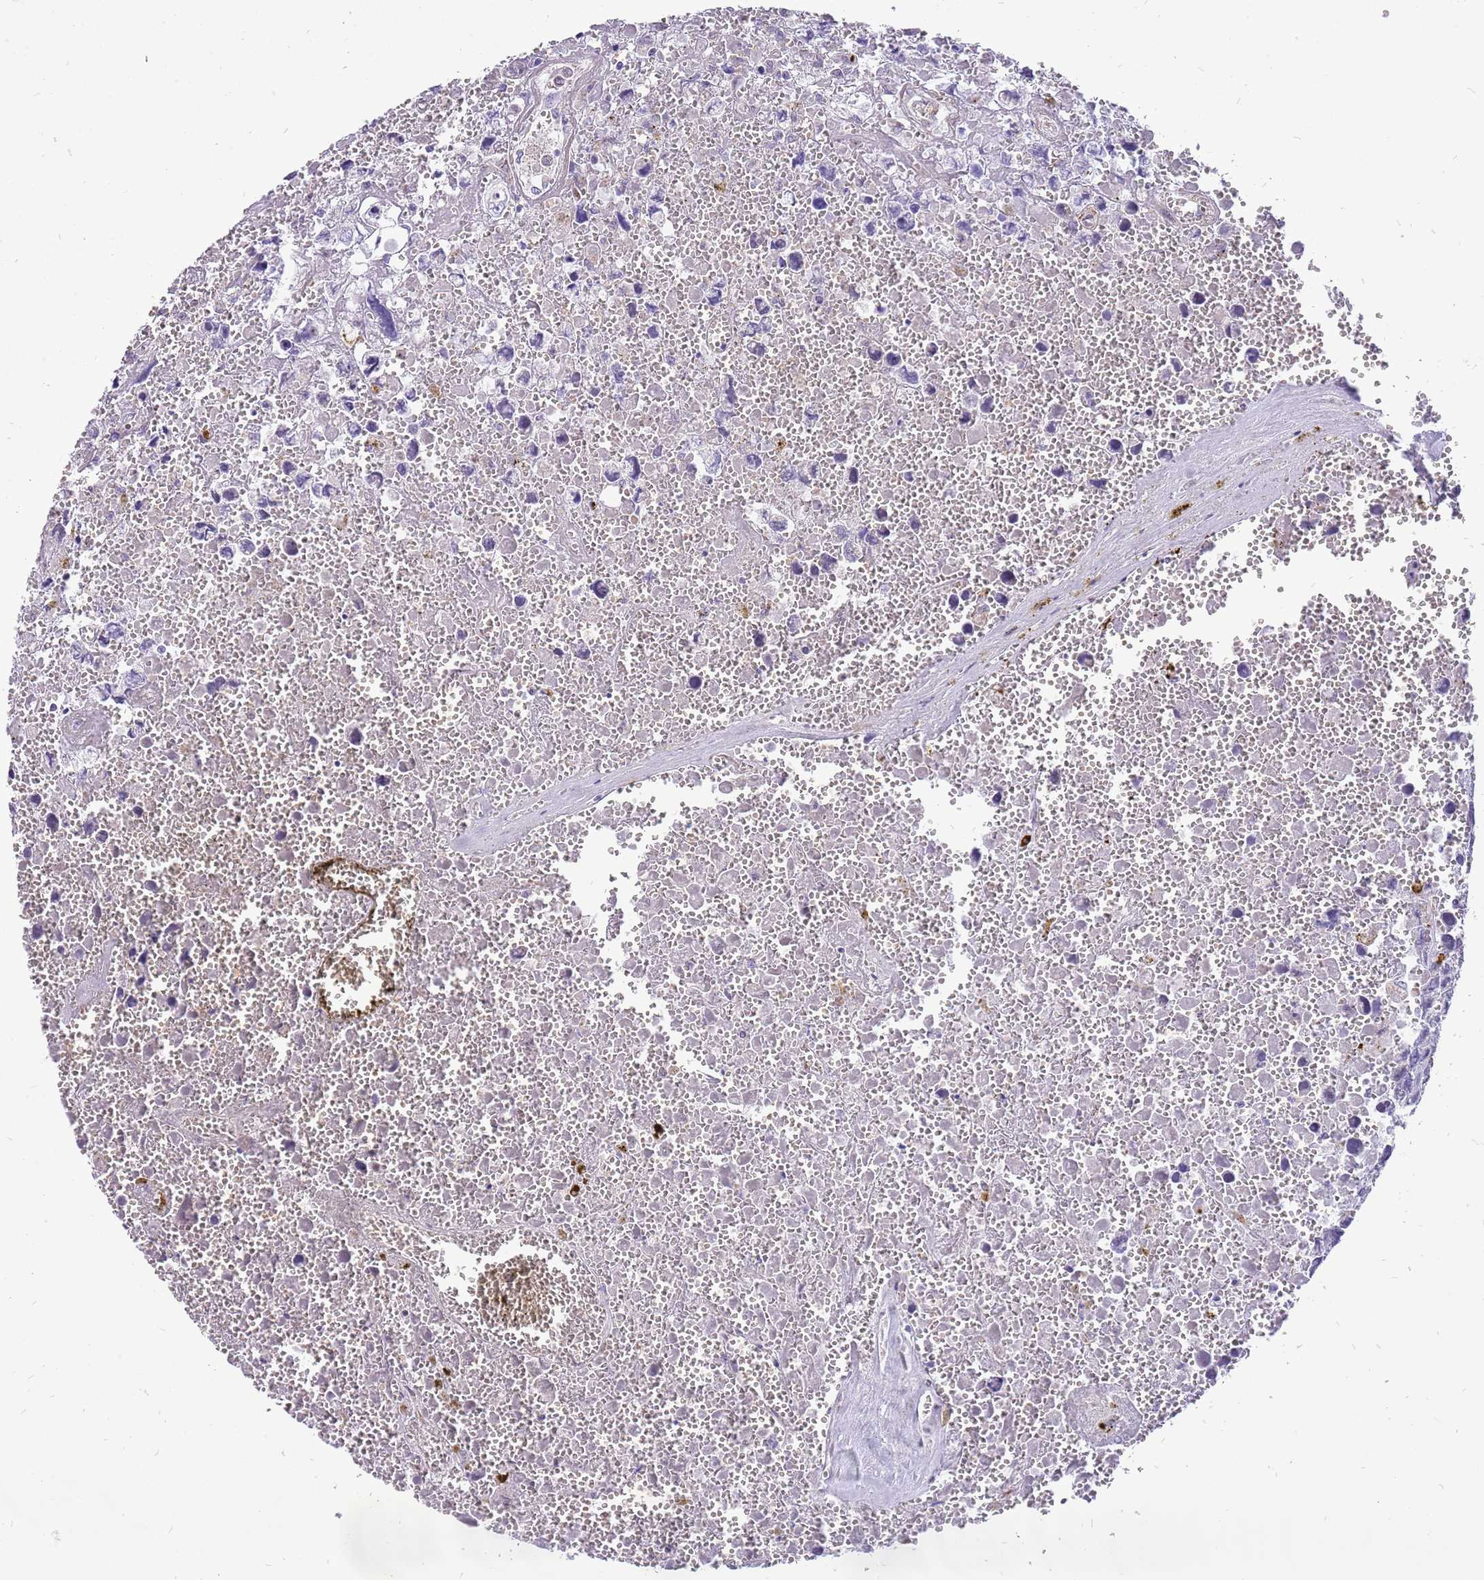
{"staining": {"intensity": "negative", "quantity": "none", "location": "none"}, "tissue": "testis cancer", "cell_type": "Tumor cells", "image_type": "cancer", "snomed": [{"axis": "morphology", "description": "Carcinoma, Embryonal, NOS"}, {"axis": "topography", "description": "Testis"}], "caption": "A high-resolution histopathology image shows immunohistochemistry staining of testis cancer (embryonal carcinoma), which shows no significant positivity in tumor cells.", "gene": "PCNX1", "patient": {"sex": "male", "age": 31}}